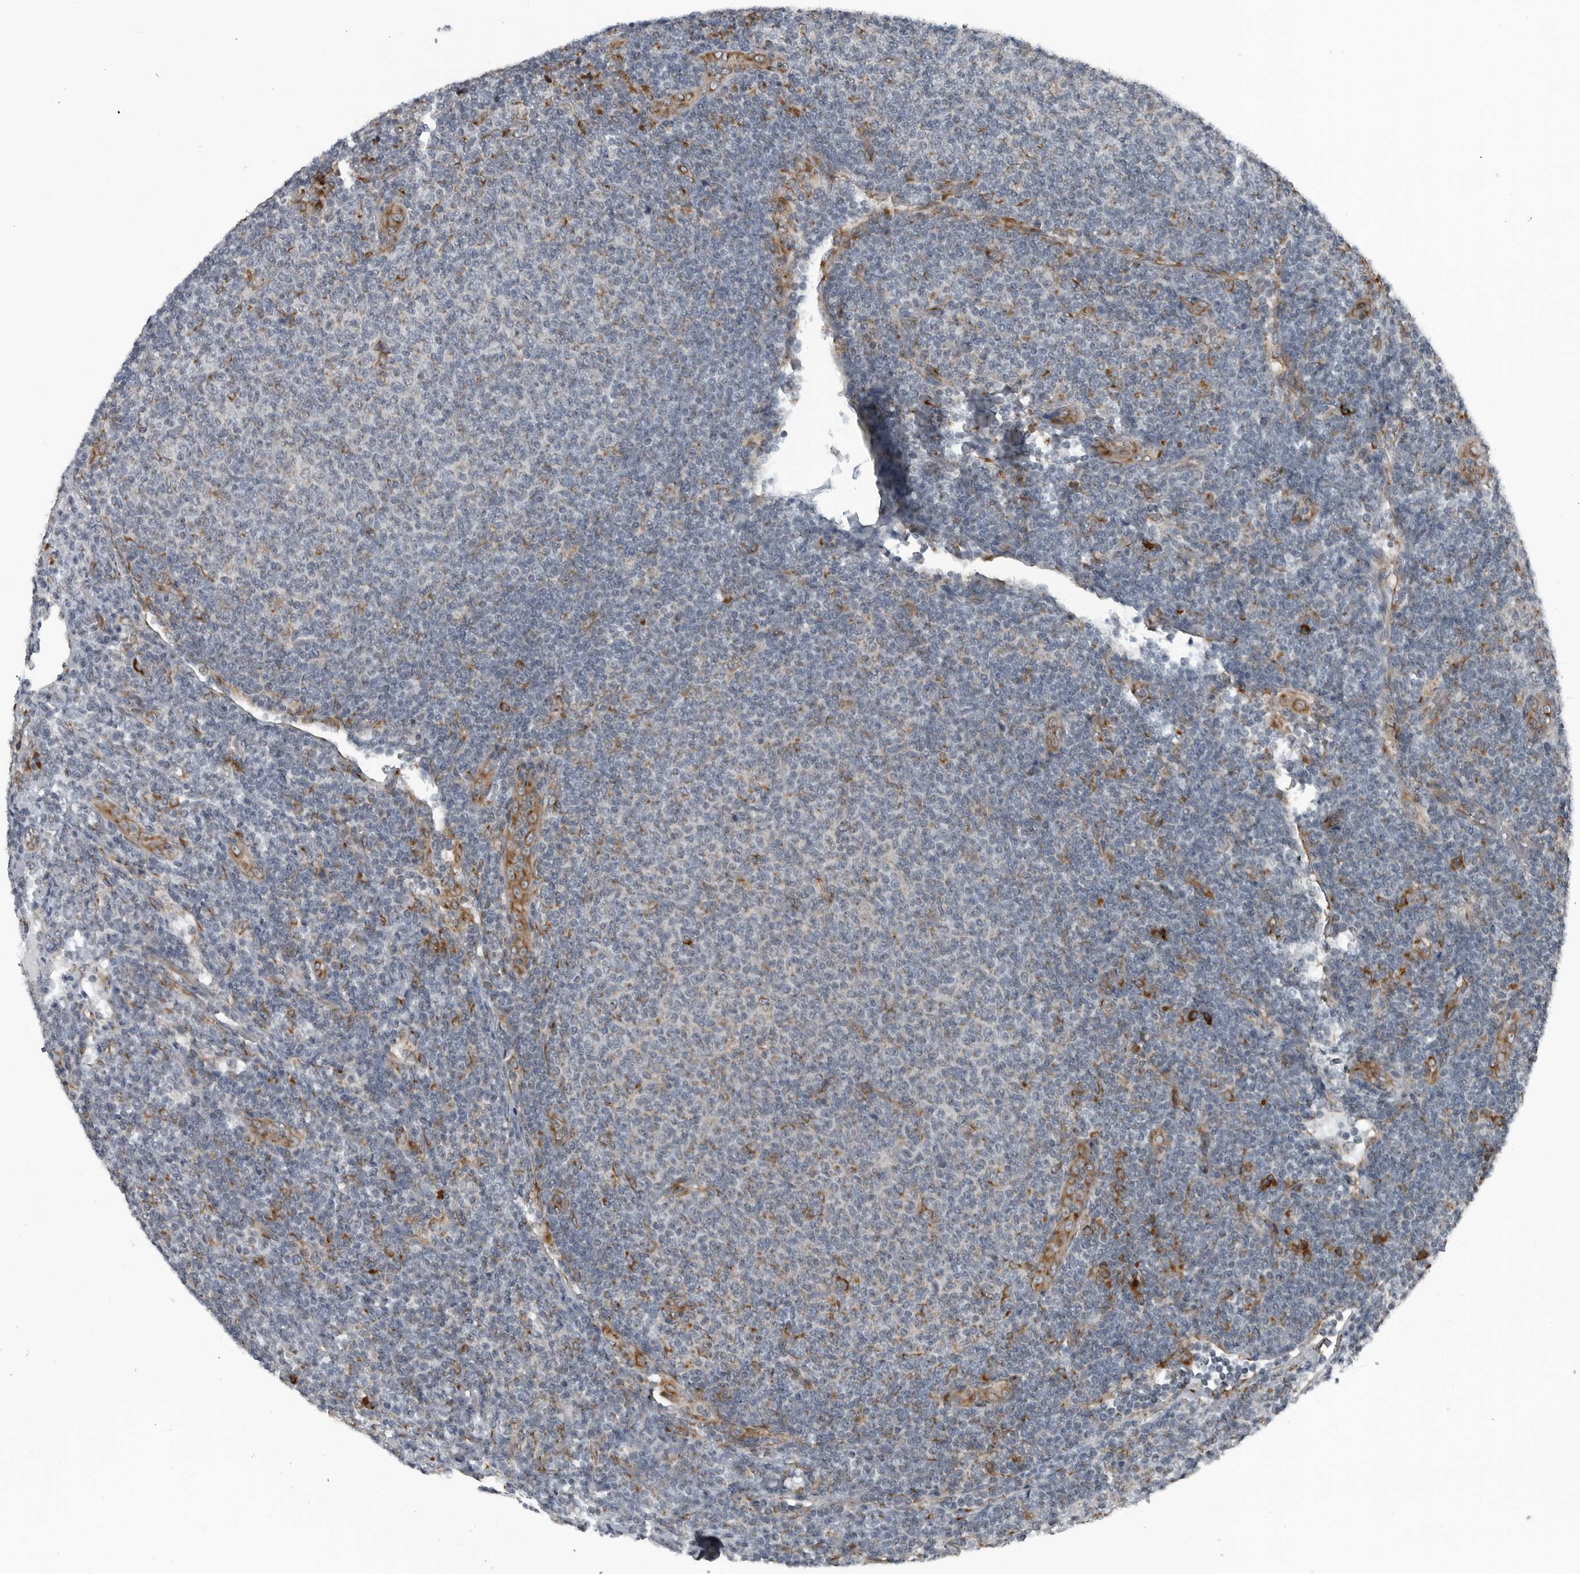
{"staining": {"intensity": "negative", "quantity": "none", "location": "none"}, "tissue": "lymphoma", "cell_type": "Tumor cells", "image_type": "cancer", "snomed": [{"axis": "morphology", "description": "Malignant lymphoma, non-Hodgkin's type, Low grade"}, {"axis": "topography", "description": "Lymph node"}], "caption": "Tumor cells are negative for brown protein staining in malignant lymphoma, non-Hodgkin's type (low-grade).", "gene": "CEP85", "patient": {"sex": "male", "age": 66}}